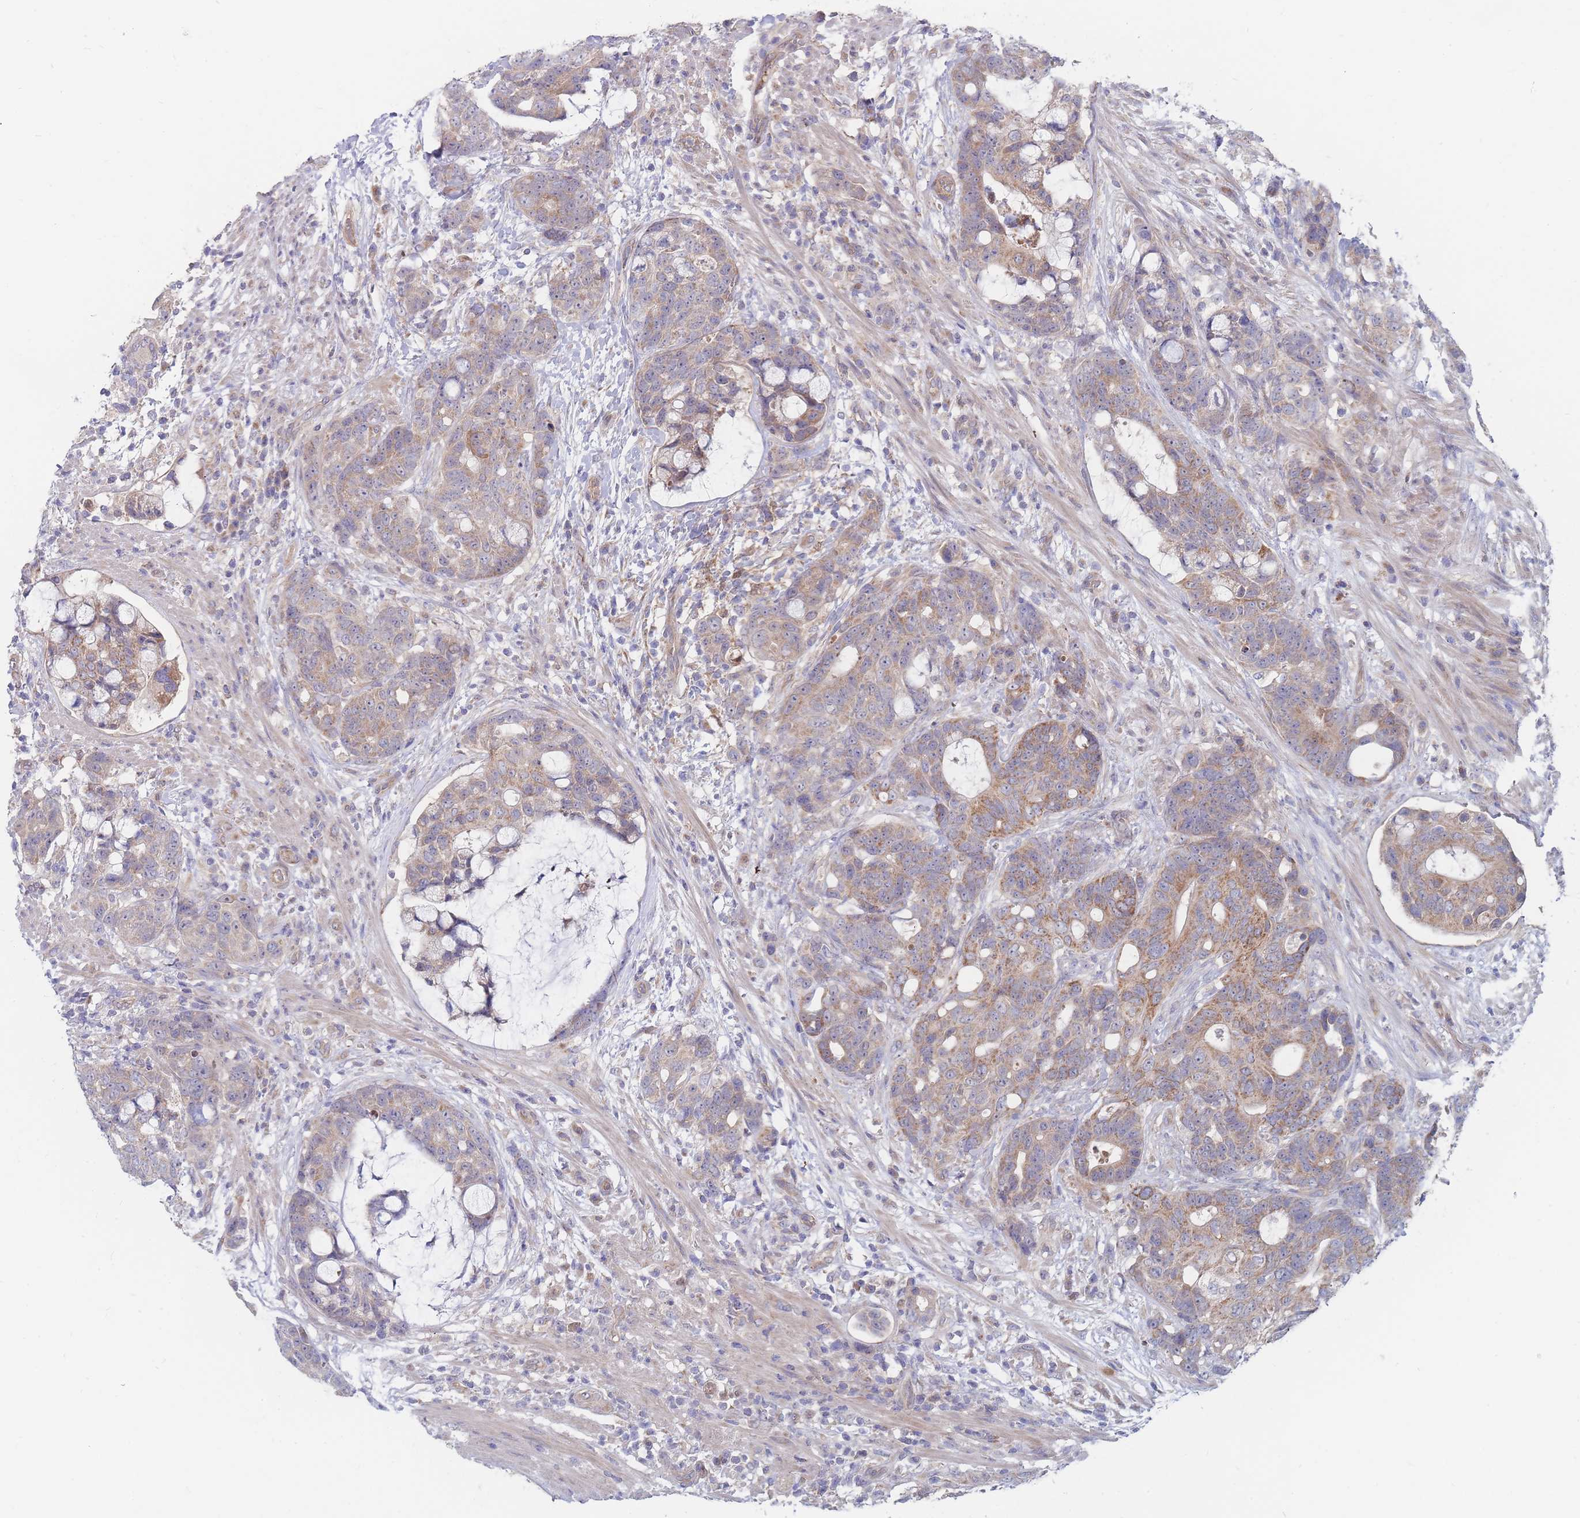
{"staining": {"intensity": "moderate", "quantity": "25%-75%", "location": "cytoplasmic/membranous"}, "tissue": "colorectal cancer", "cell_type": "Tumor cells", "image_type": "cancer", "snomed": [{"axis": "morphology", "description": "Adenocarcinoma, NOS"}, {"axis": "topography", "description": "Colon"}], "caption": "Colorectal cancer (adenocarcinoma) tissue exhibits moderate cytoplasmic/membranous staining in about 25%-75% of tumor cells, visualized by immunohistochemistry. The staining is performed using DAB brown chromogen to label protein expression. The nuclei are counter-stained blue using hematoxylin.", "gene": "NUB1", "patient": {"sex": "female", "age": 82}}